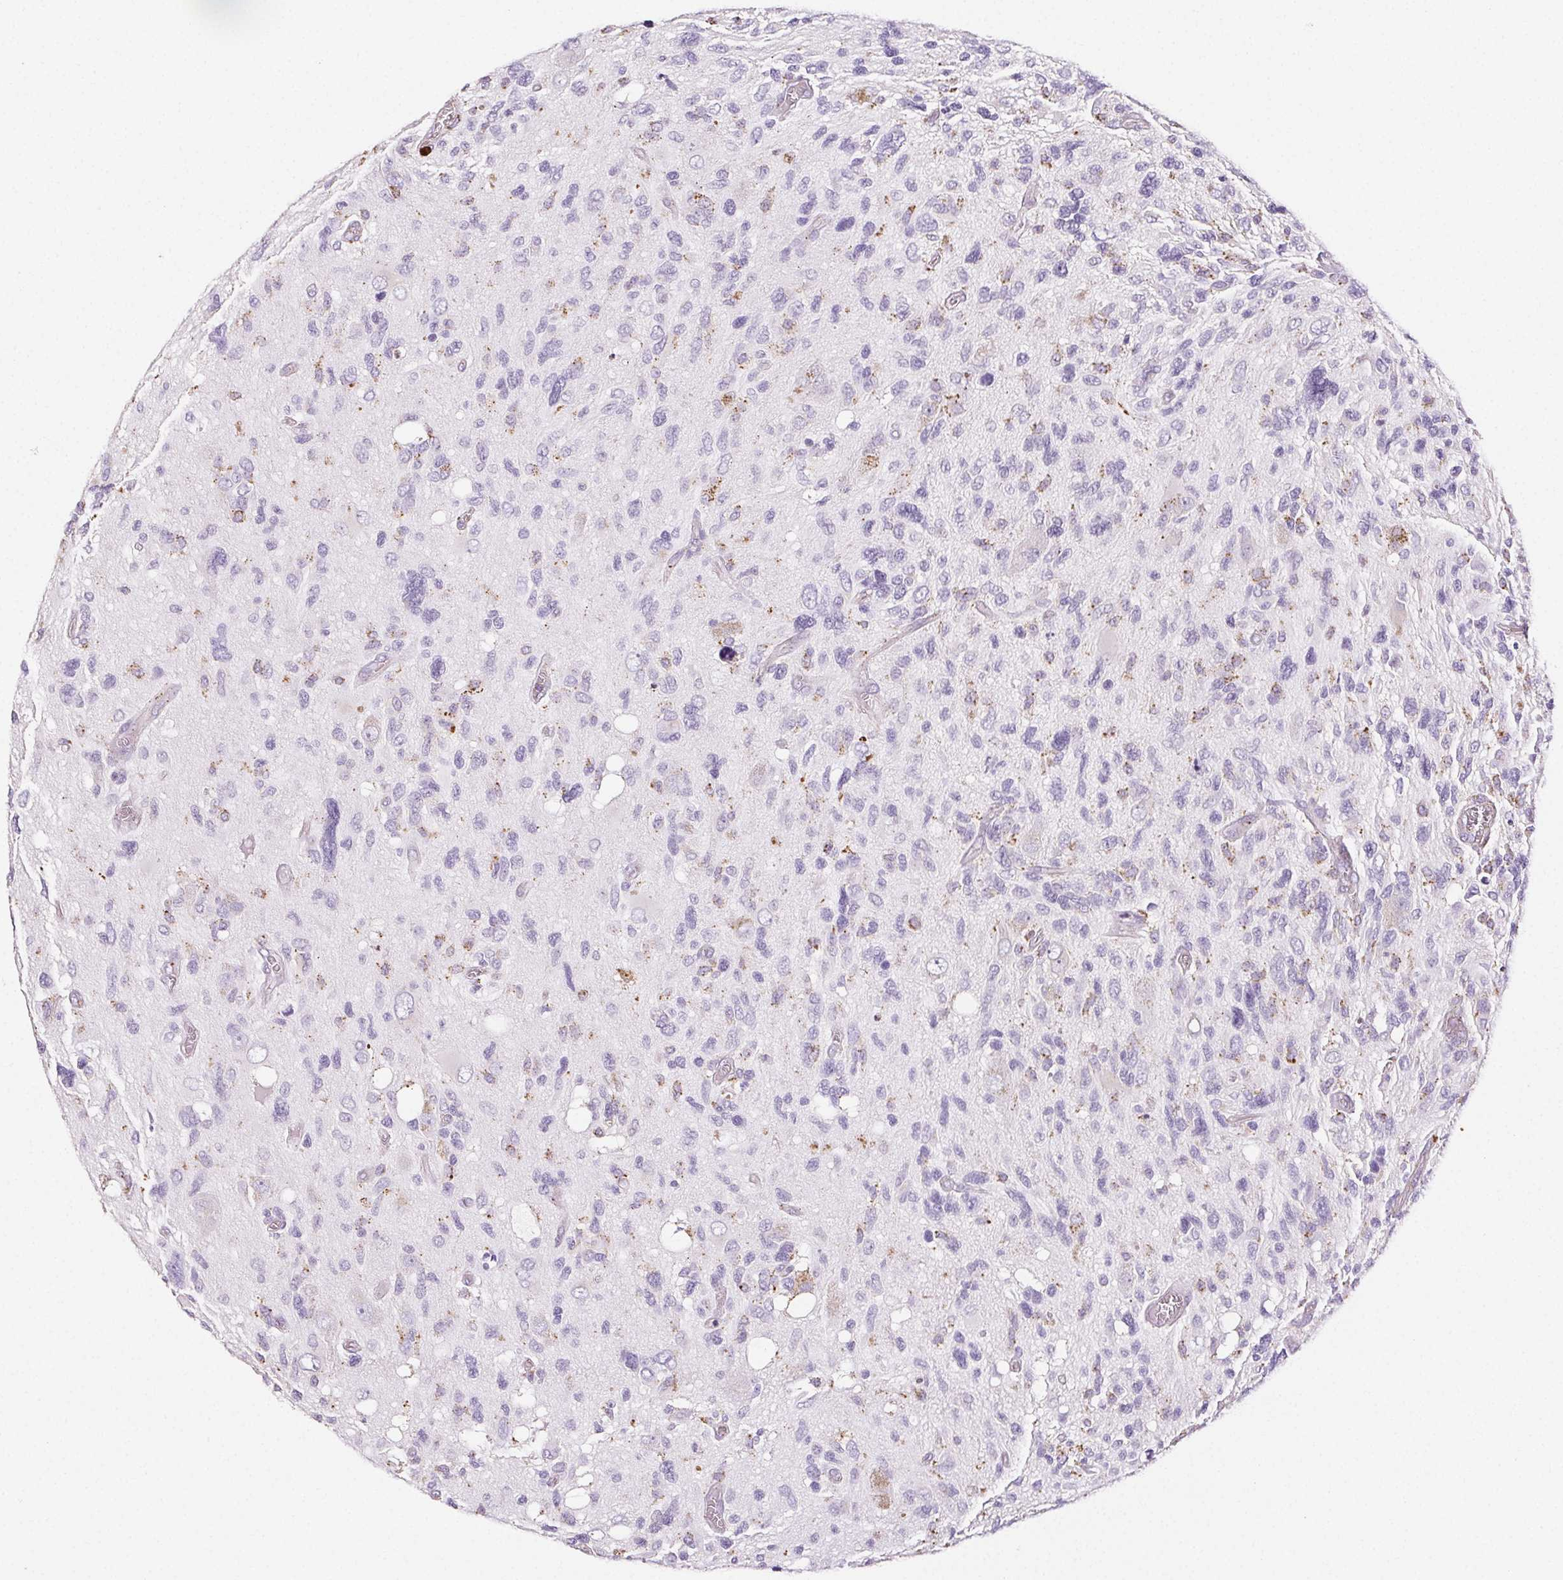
{"staining": {"intensity": "weak", "quantity": "<25%", "location": "cytoplasmic/membranous"}, "tissue": "glioma", "cell_type": "Tumor cells", "image_type": "cancer", "snomed": [{"axis": "morphology", "description": "Glioma, malignant, High grade"}, {"axis": "topography", "description": "Brain"}], "caption": "Immunohistochemistry of human glioma shows no expression in tumor cells.", "gene": "LIPA", "patient": {"sex": "male", "age": 49}}